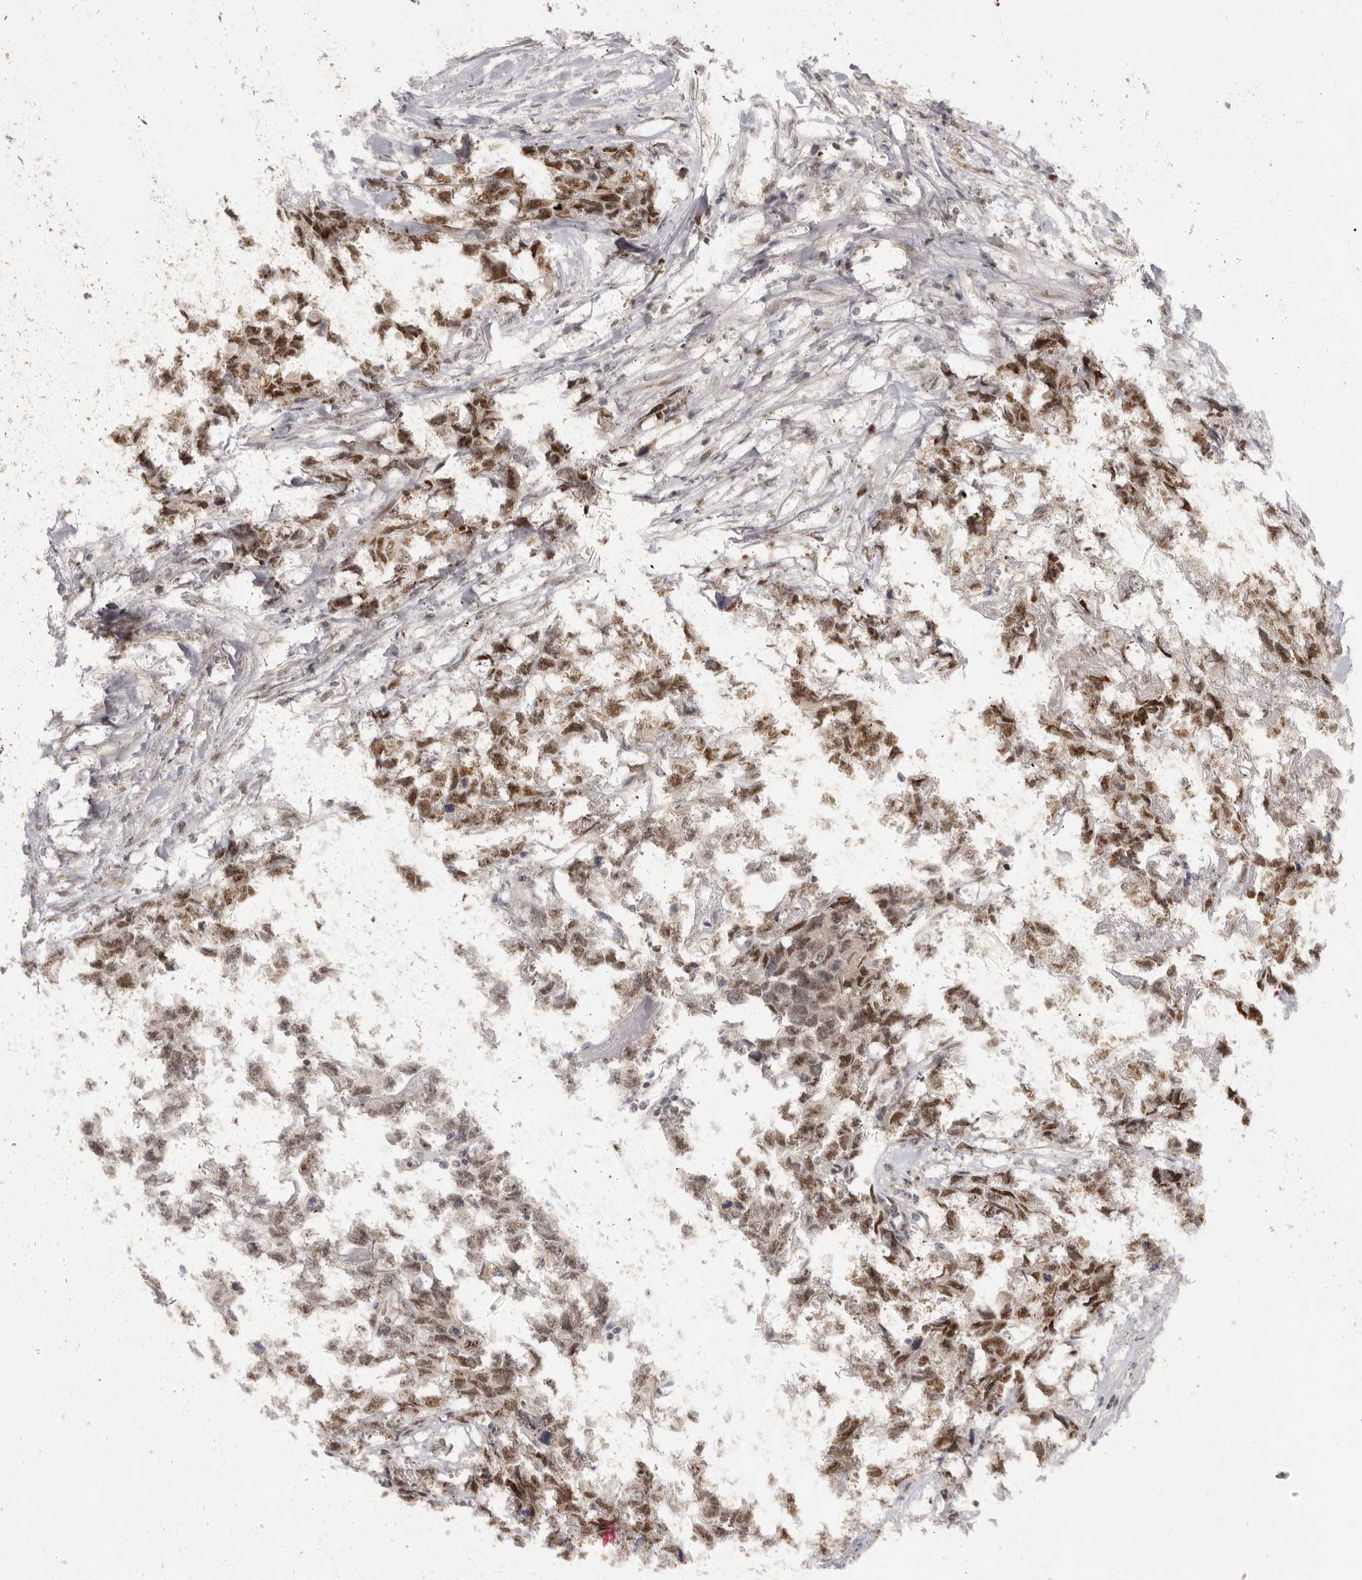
{"staining": {"intensity": "moderate", "quantity": ">75%", "location": "nuclear"}, "tissue": "testis cancer", "cell_type": "Tumor cells", "image_type": "cancer", "snomed": [{"axis": "morphology", "description": "Carcinoma, Embryonal, NOS"}, {"axis": "topography", "description": "Testis"}], "caption": "Brown immunohistochemical staining in human embryonal carcinoma (testis) reveals moderate nuclear positivity in approximately >75% of tumor cells.", "gene": "ZNF326", "patient": {"sex": "male", "age": 31}}